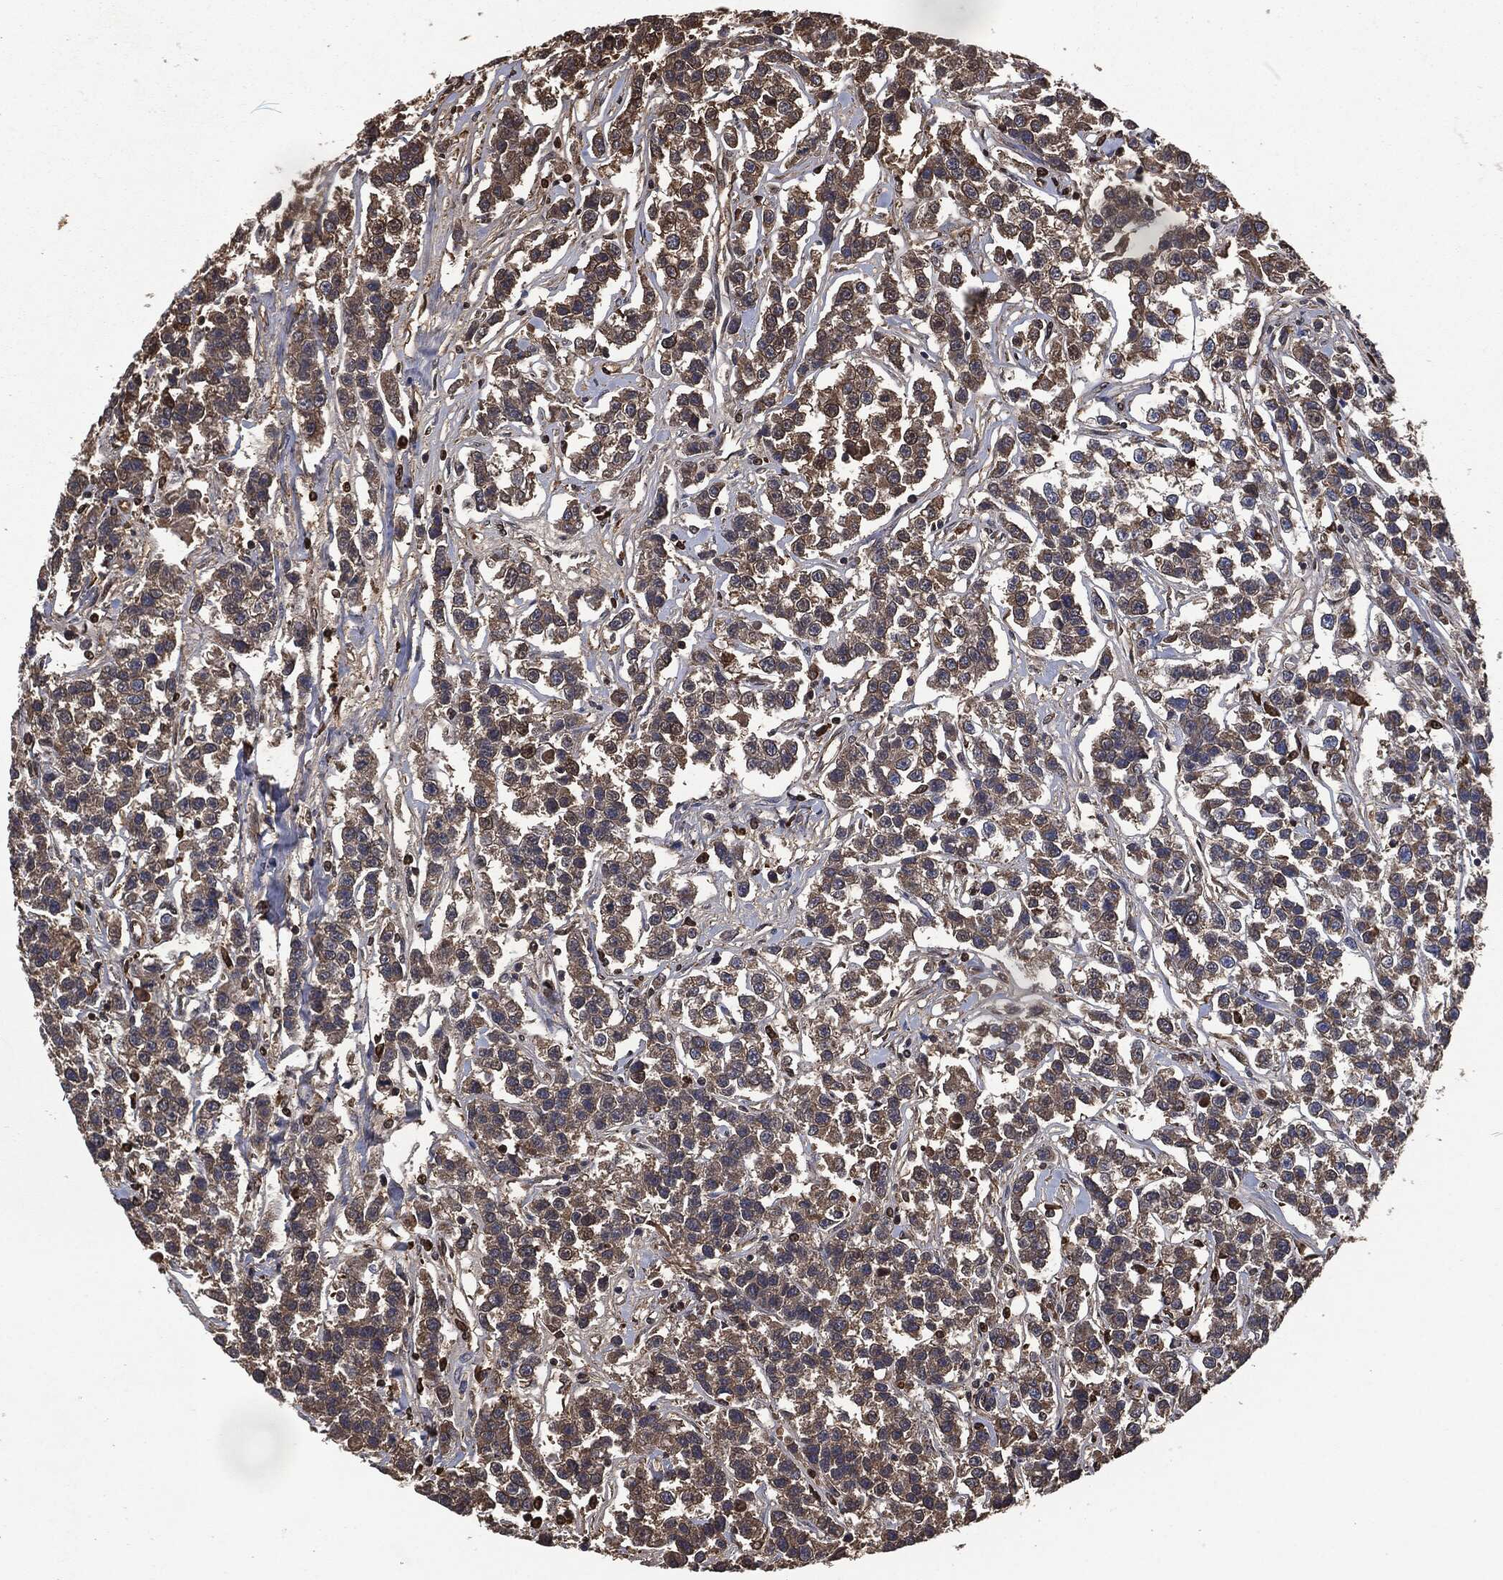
{"staining": {"intensity": "moderate", "quantity": ">75%", "location": "cytoplasmic/membranous"}, "tissue": "testis cancer", "cell_type": "Tumor cells", "image_type": "cancer", "snomed": [{"axis": "morphology", "description": "Seminoma, NOS"}, {"axis": "topography", "description": "Testis"}], "caption": "Human seminoma (testis) stained with a protein marker shows moderate staining in tumor cells.", "gene": "PRDX4", "patient": {"sex": "male", "age": 59}}